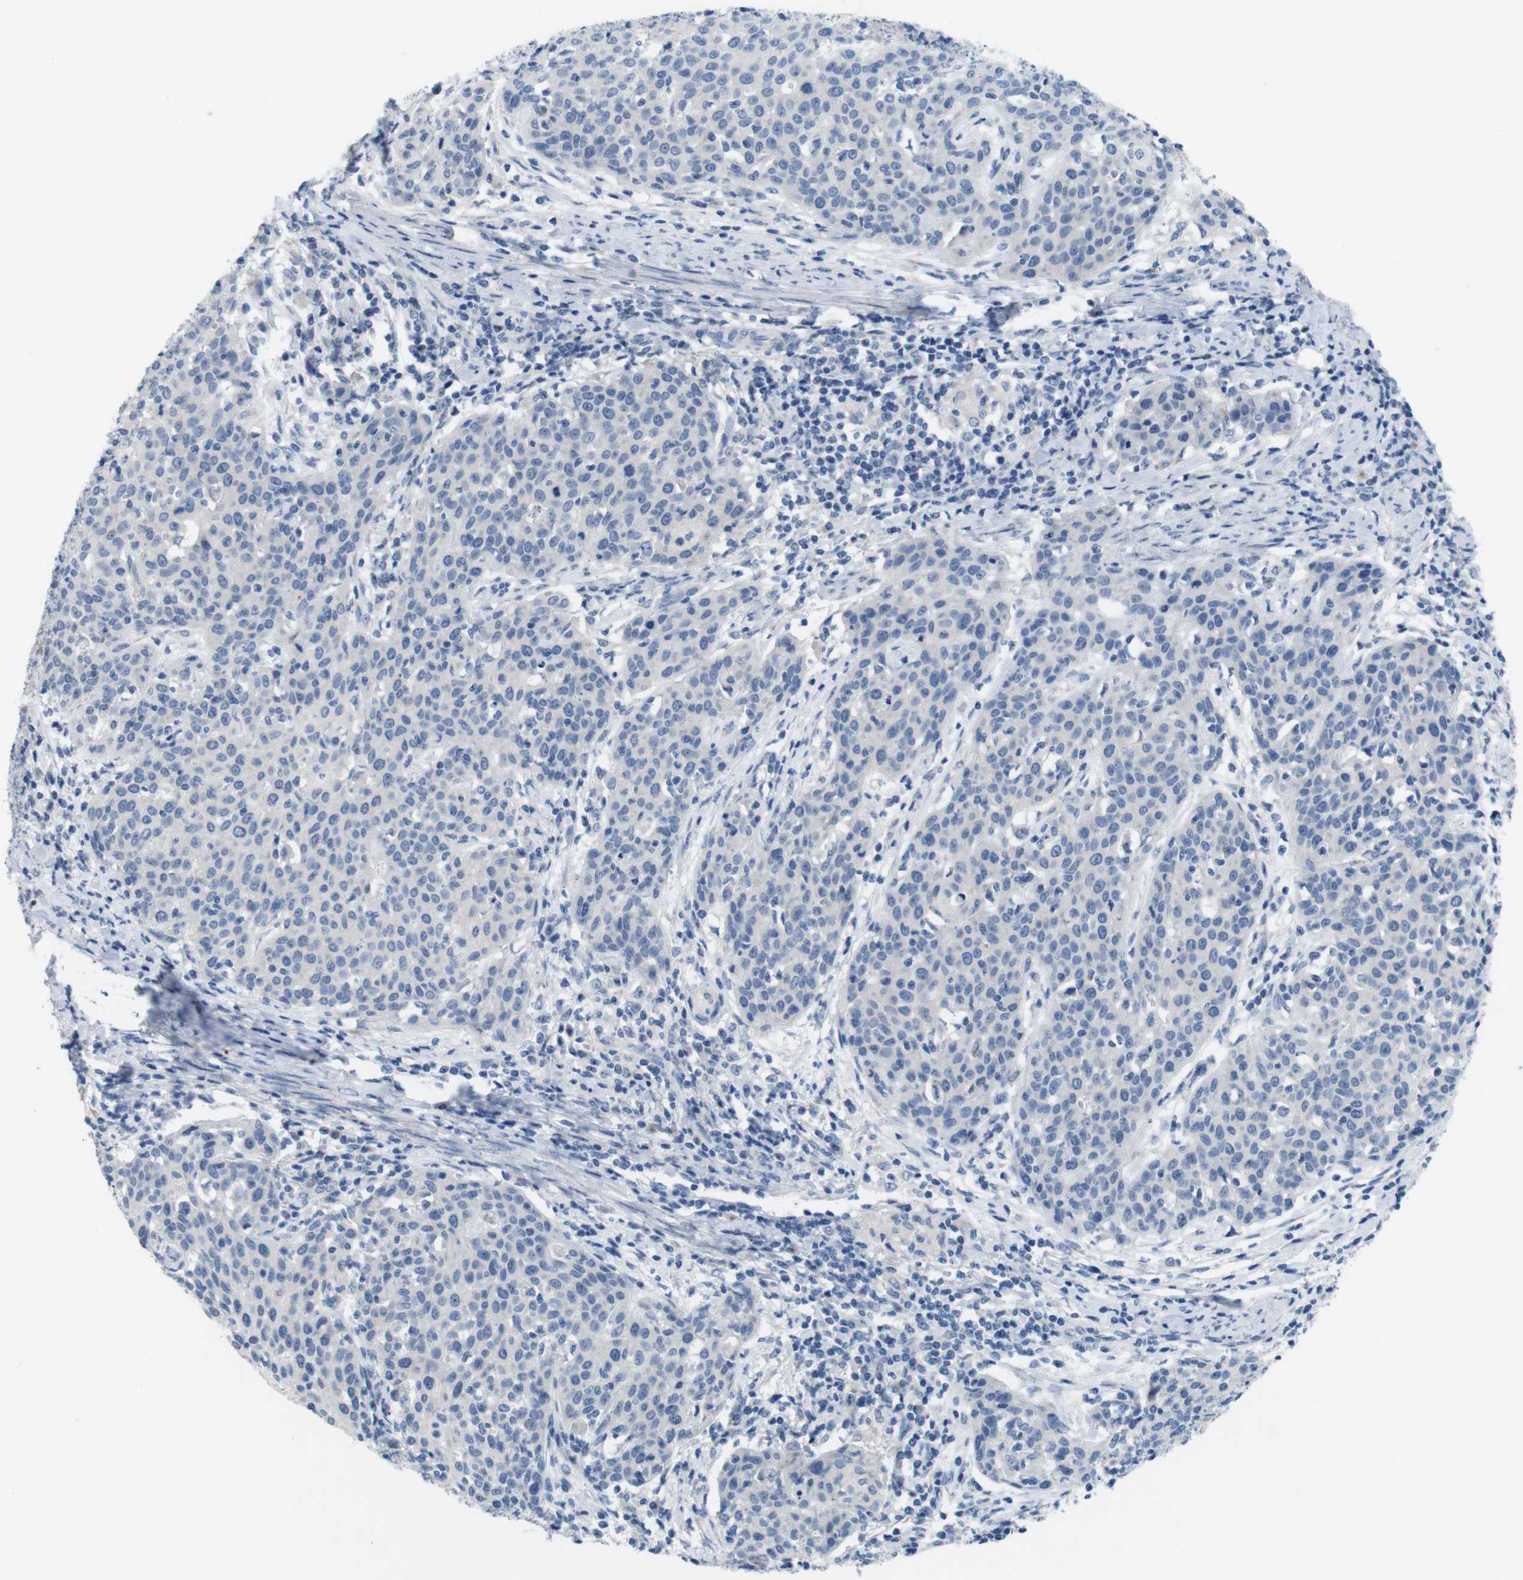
{"staining": {"intensity": "negative", "quantity": "none", "location": "none"}, "tissue": "cervical cancer", "cell_type": "Tumor cells", "image_type": "cancer", "snomed": [{"axis": "morphology", "description": "Squamous cell carcinoma, NOS"}, {"axis": "topography", "description": "Cervix"}], "caption": "A micrograph of cervical squamous cell carcinoma stained for a protein reveals no brown staining in tumor cells. The staining is performed using DAB brown chromogen with nuclei counter-stained in using hematoxylin.", "gene": "GOLGA2", "patient": {"sex": "female", "age": 38}}